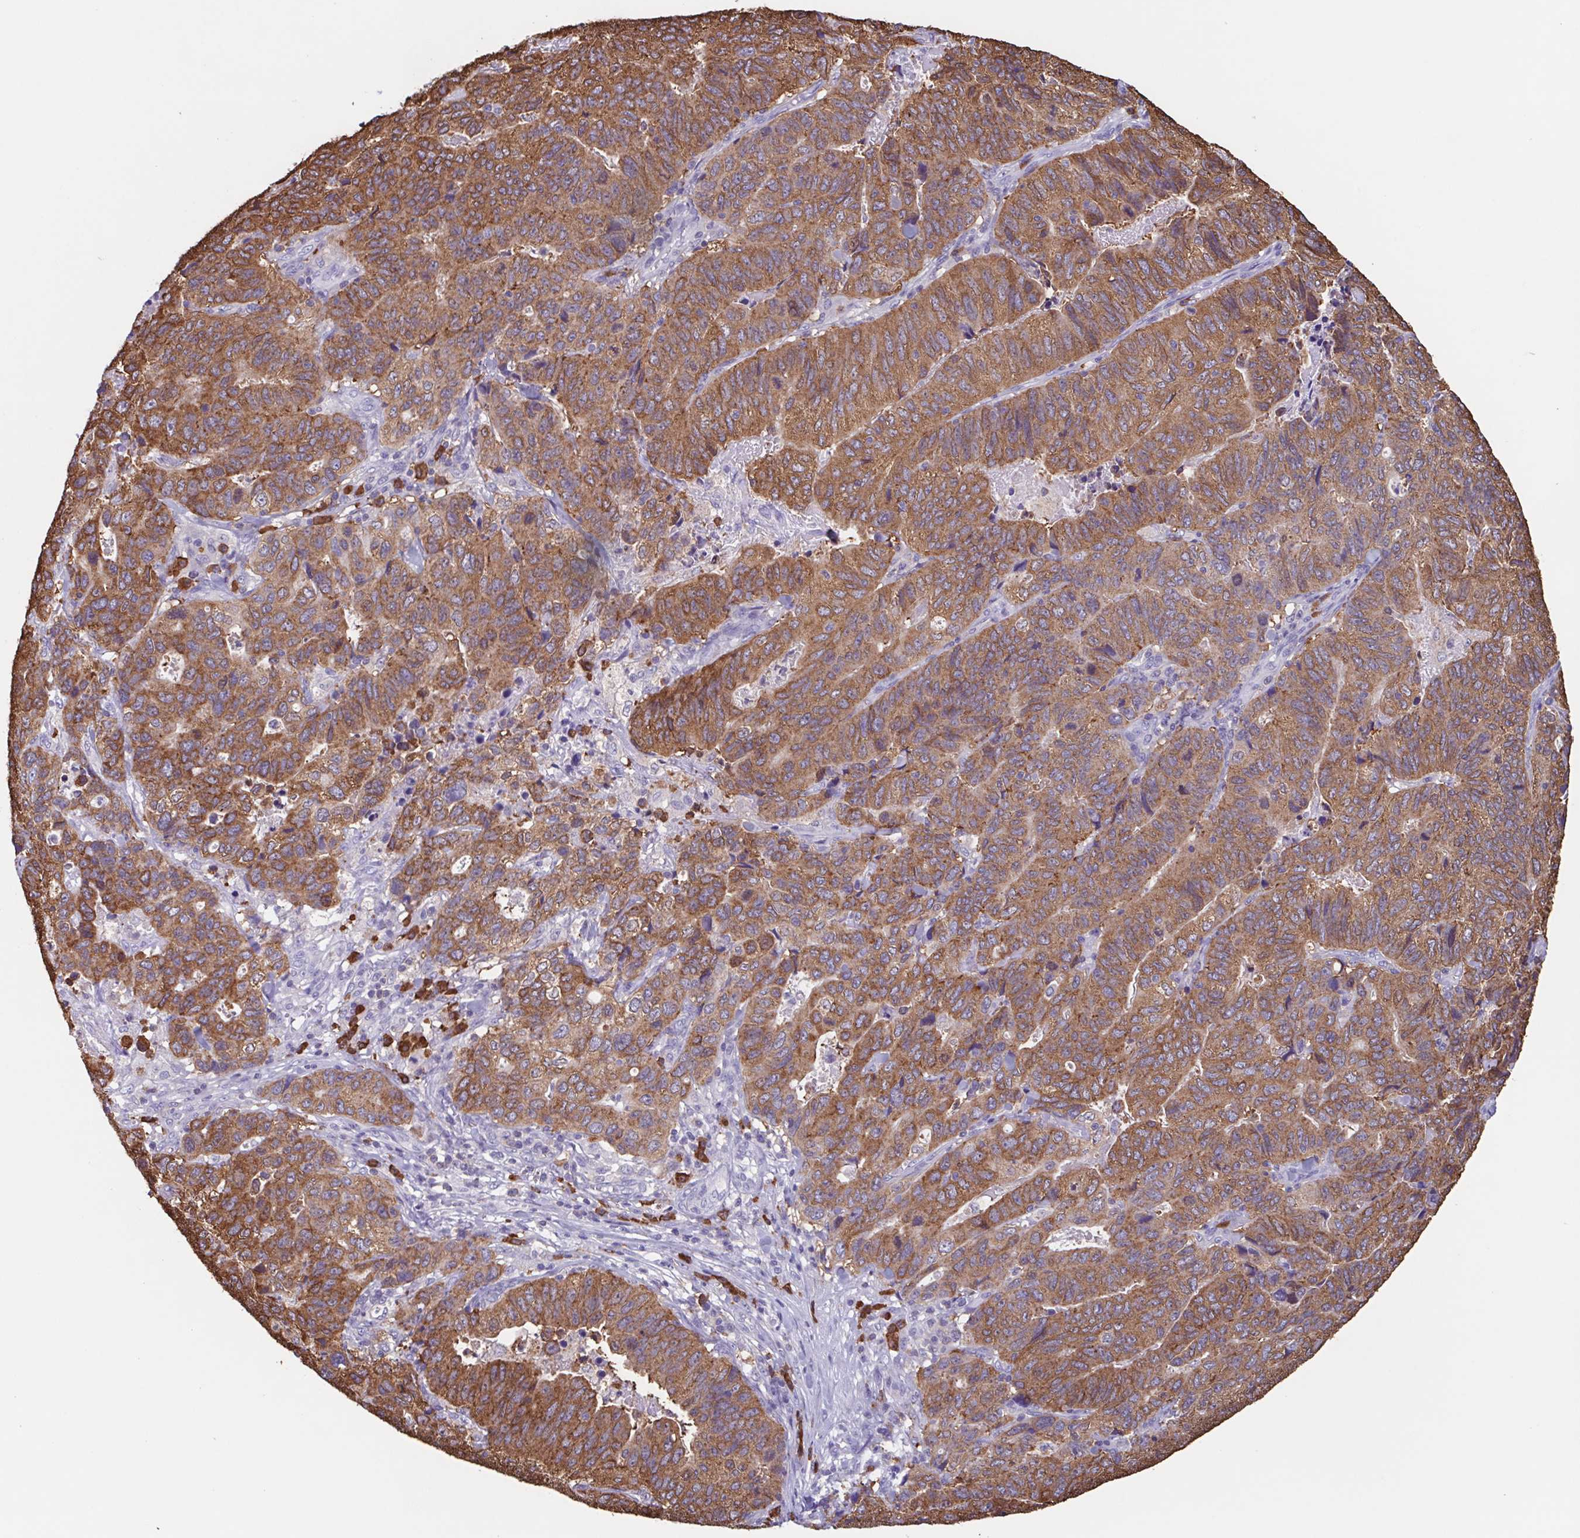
{"staining": {"intensity": "moderate", "quantity": ">75%", "location": "cytoplasmic/membranous"}, "tissue": "stomach cancer", "cell_type": "Tumor cells", "image_type": "cancer", "snomed": [{"axis": "morphology", "description": "Adenocarcinoma, NOS"}, {"axis": "topography", "description": "Stomach, upper"}], "caption": "Moderate cytoplasmic/membranous protein expression is seen in about >75% of tumor cells in stomach cancer.", "gene": "TPD52", "patient": {"sex": "female", "age": 67}}